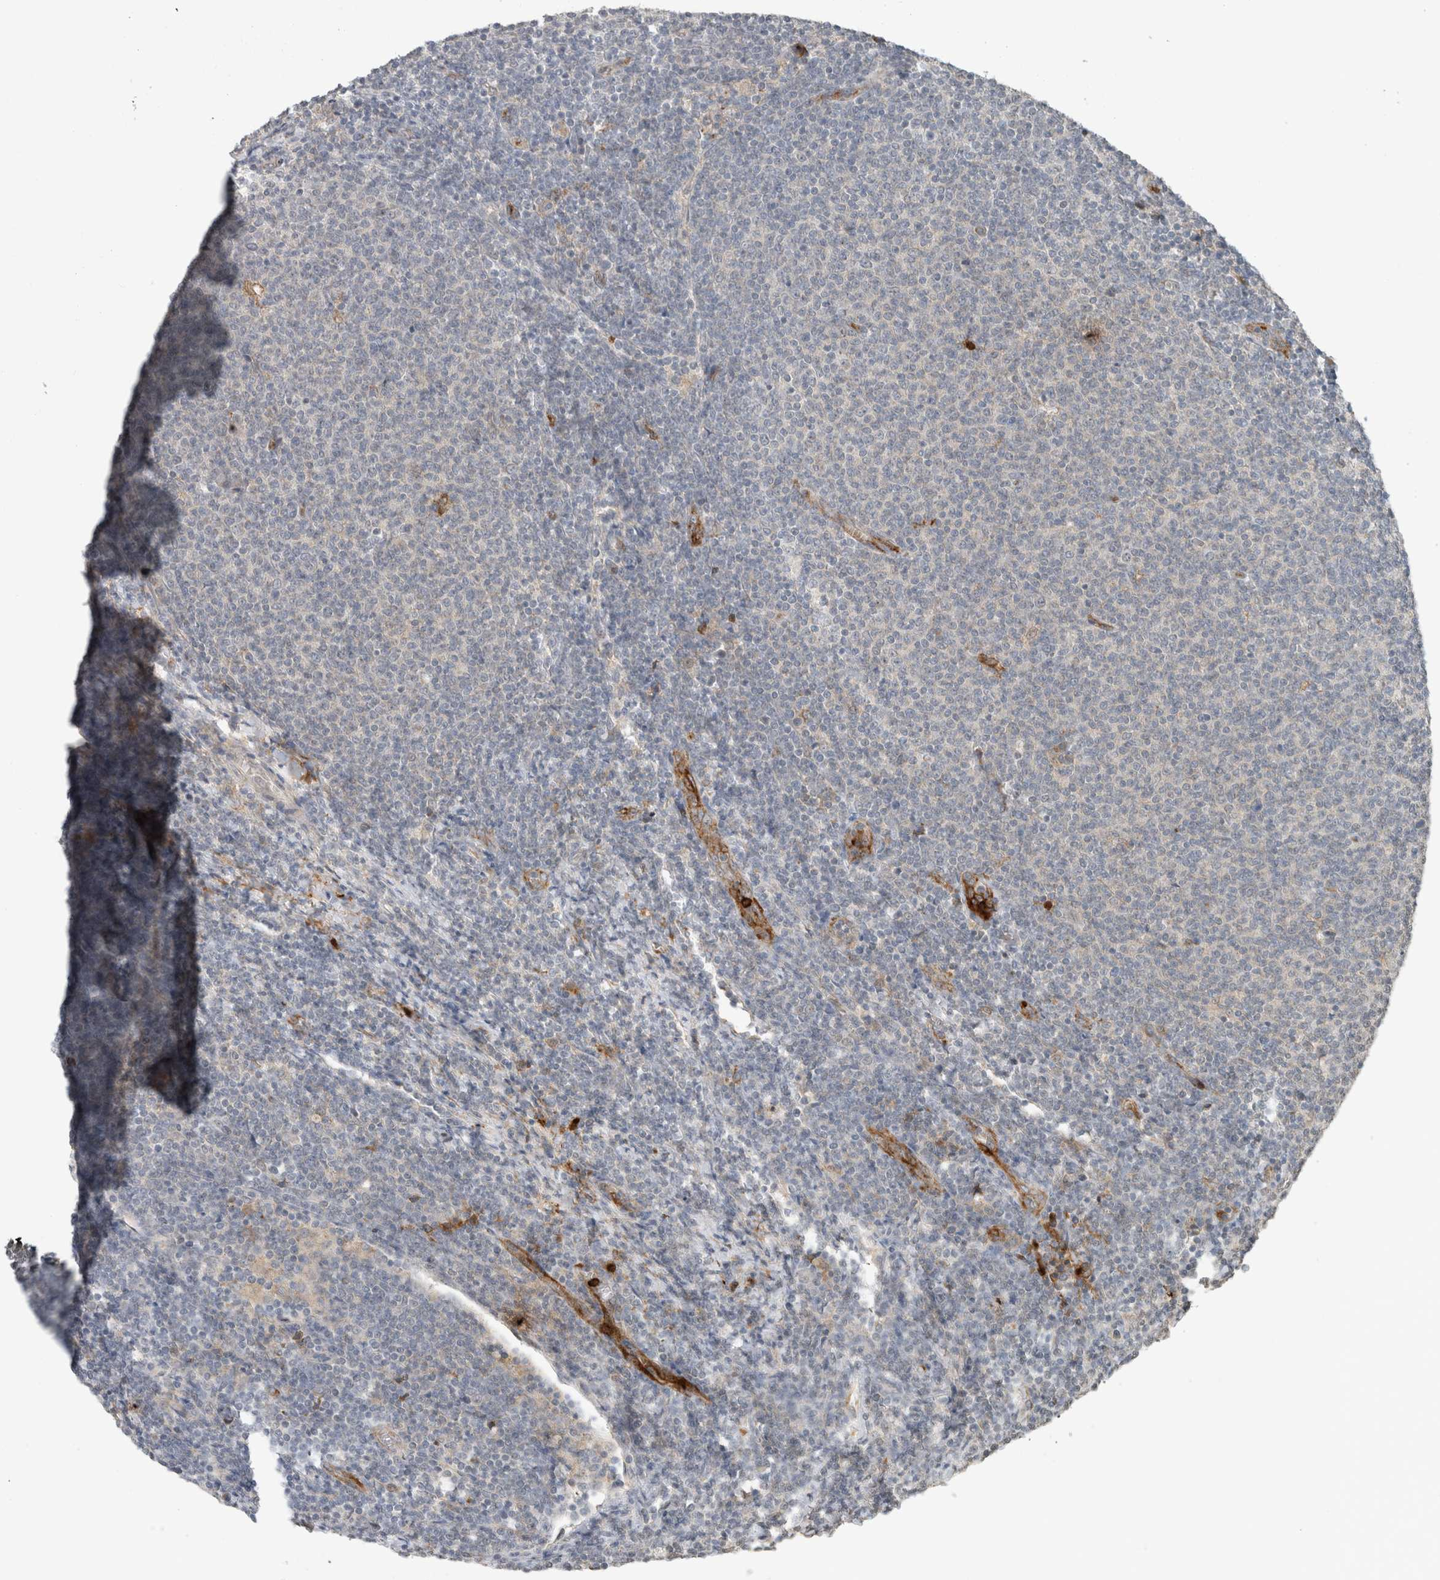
{"staining": {"intensity": "negative", "quantity": "none", "location": "none"}, "tissue": "lymphoma", "cell_type": "Tumor cells", "image_type": "cancer", "snomed": [{"axis": "morphology", "description": "Malignant lymphoma, non-Hodgkin's type, Low grade"}, {"axis": "topography", "description": "Lymph node"}], "caption": "Lymphoma stained for a protein using IHC displays no positivity tumor cells.", "gene": "FAM3A", "patient": {"sex": "male", "age": 66}}